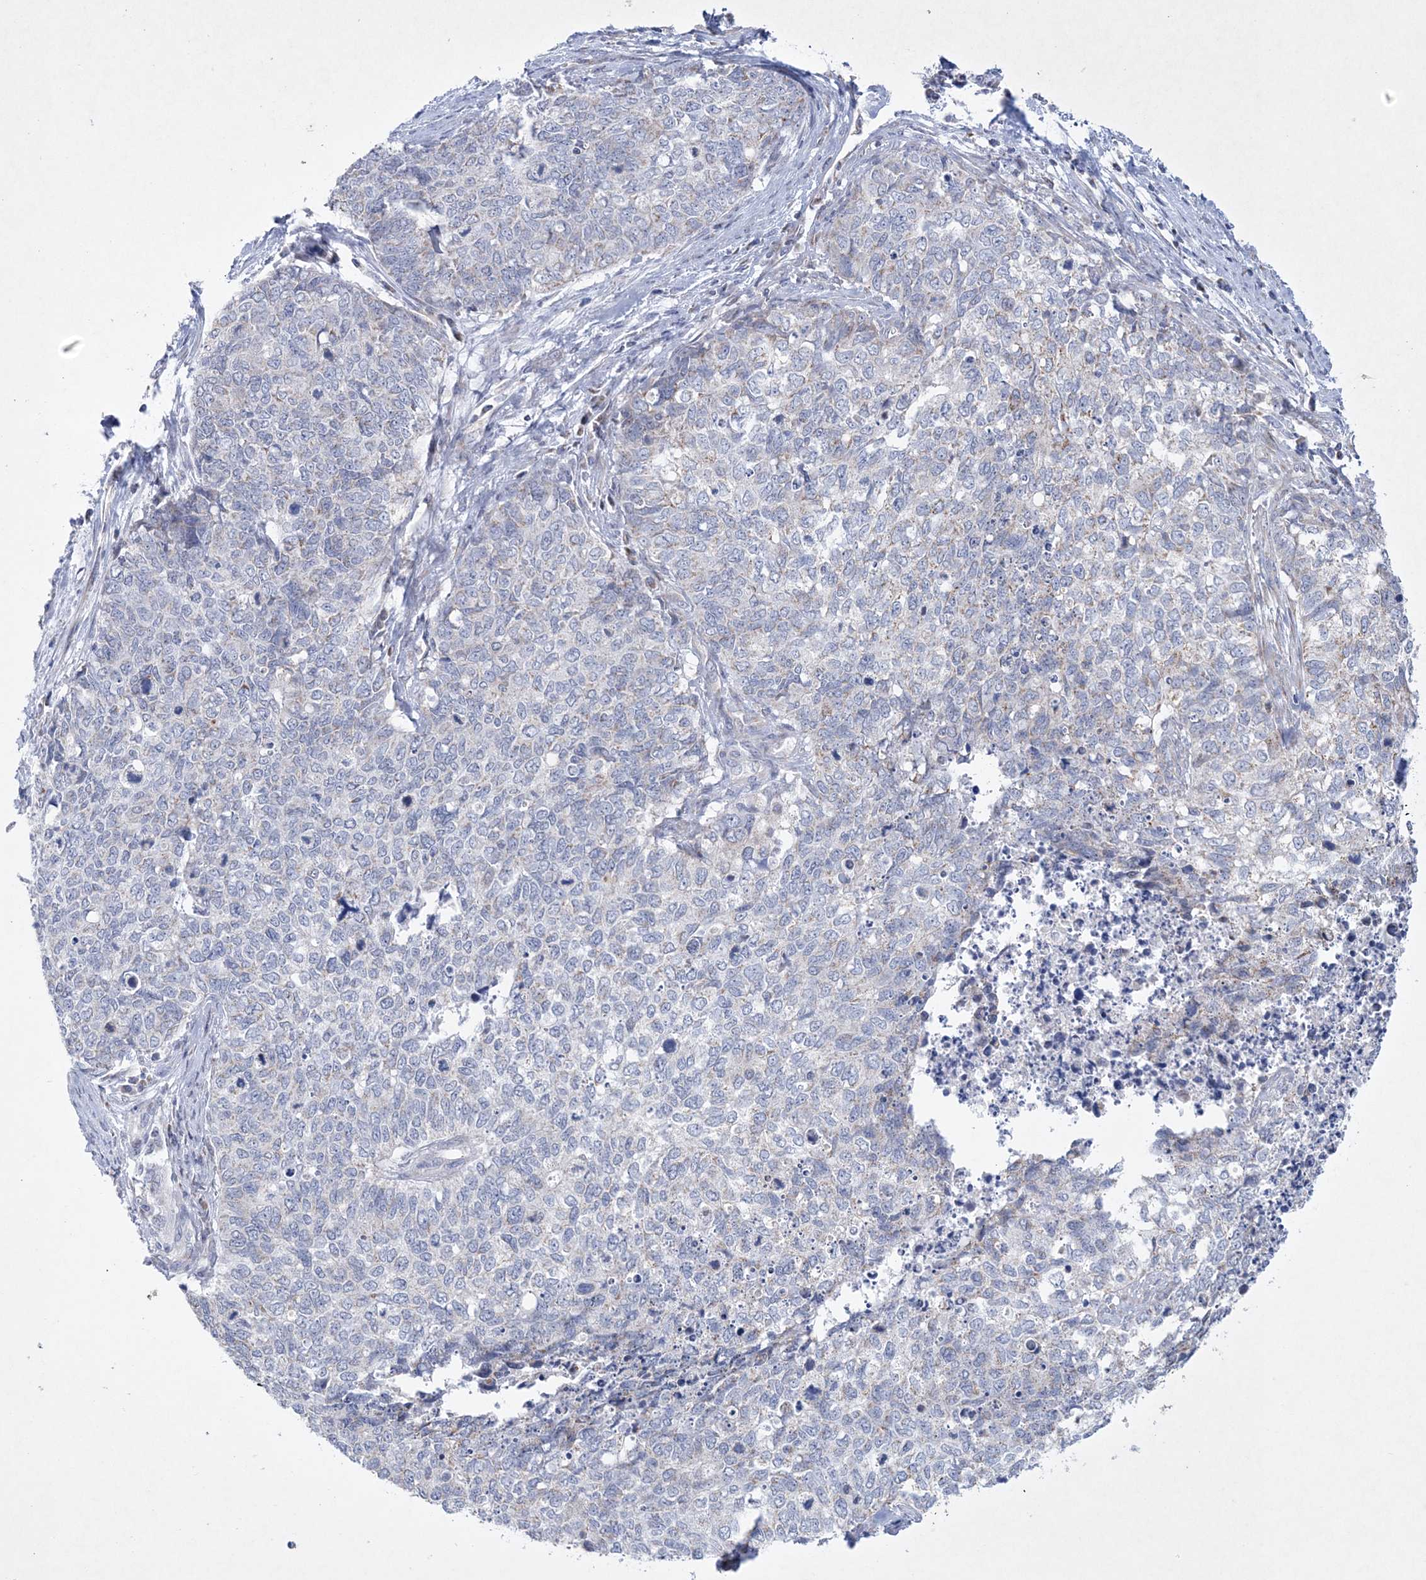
{"staining": {"intensity": "weak", "quantity": "<25%", "location": "cytoplasmic/membranous"}, "tissue": "cervical cancer", "cell_type": "Tumor cells", "image_type": "cancer", "snomed": [{"axis": "morphology", "description": "Squamous cell carcinoma, NOS"}, {"axis": "topography", "description": "Cervix"}], "caption": "There is no significant expression in tumor cells of cervical cancer (squamous cell carcinoma). Nuclei are stained in blue.", "gene": "CES4A", "patient": {"sex": "female", "age": 63}}